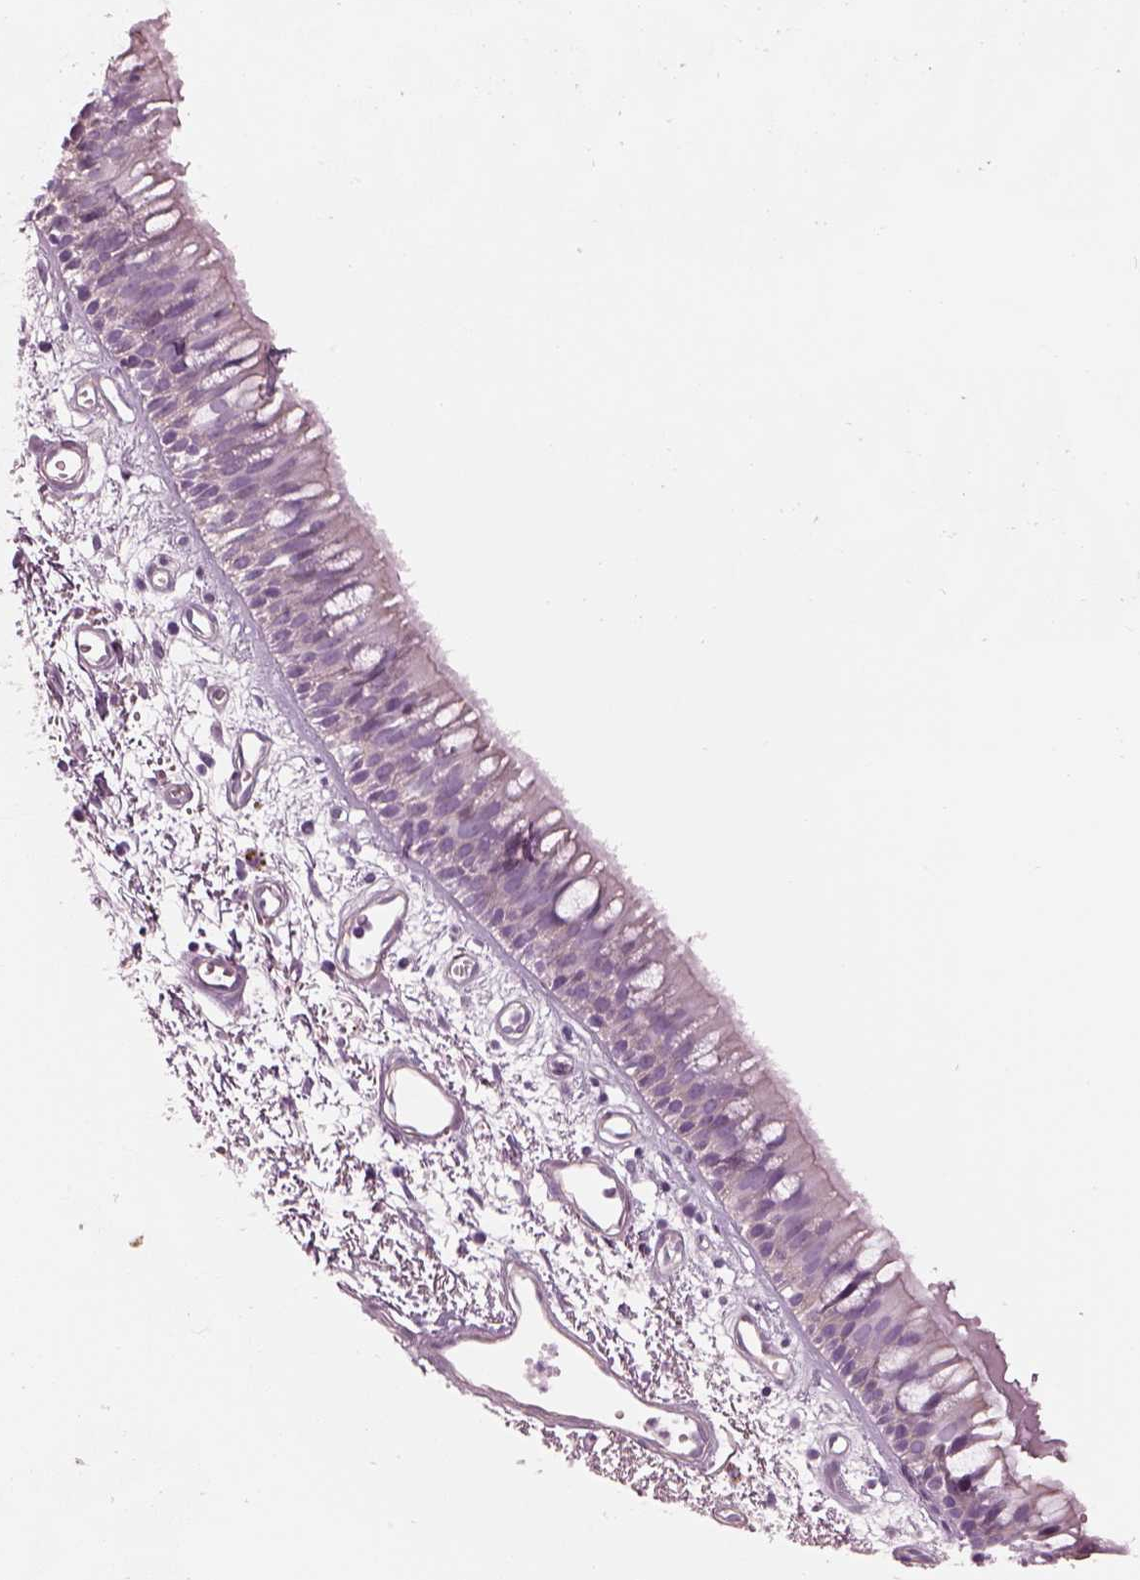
{"staining": {"intensity": "negative", "quantity": "none", "location": "none"}, "tissue": "bronchus", "cell_type": "Respiratory epithelial cells", "image_type": "normal", "snomed": [{"axis": "morphology", "description": "Normal tissue, NOS"}, {"axis": "morphology", "description": "Squamous cell carcinoma, NOS"}, {"axis": "topography", "description": "Cartilage tissue"}, {"axis": "topography", "description": "Bronchus"}, {"axis": "topography", "description": "Lung"}], "caption": "Immunohistochemistry micrograph of normal bronchus: human bronchus stained with DAB shows no significant protein positivity in respiratory epithelial cells.", "gene": "BFSP1", "patient": {"sex": "male", "age": 66}}